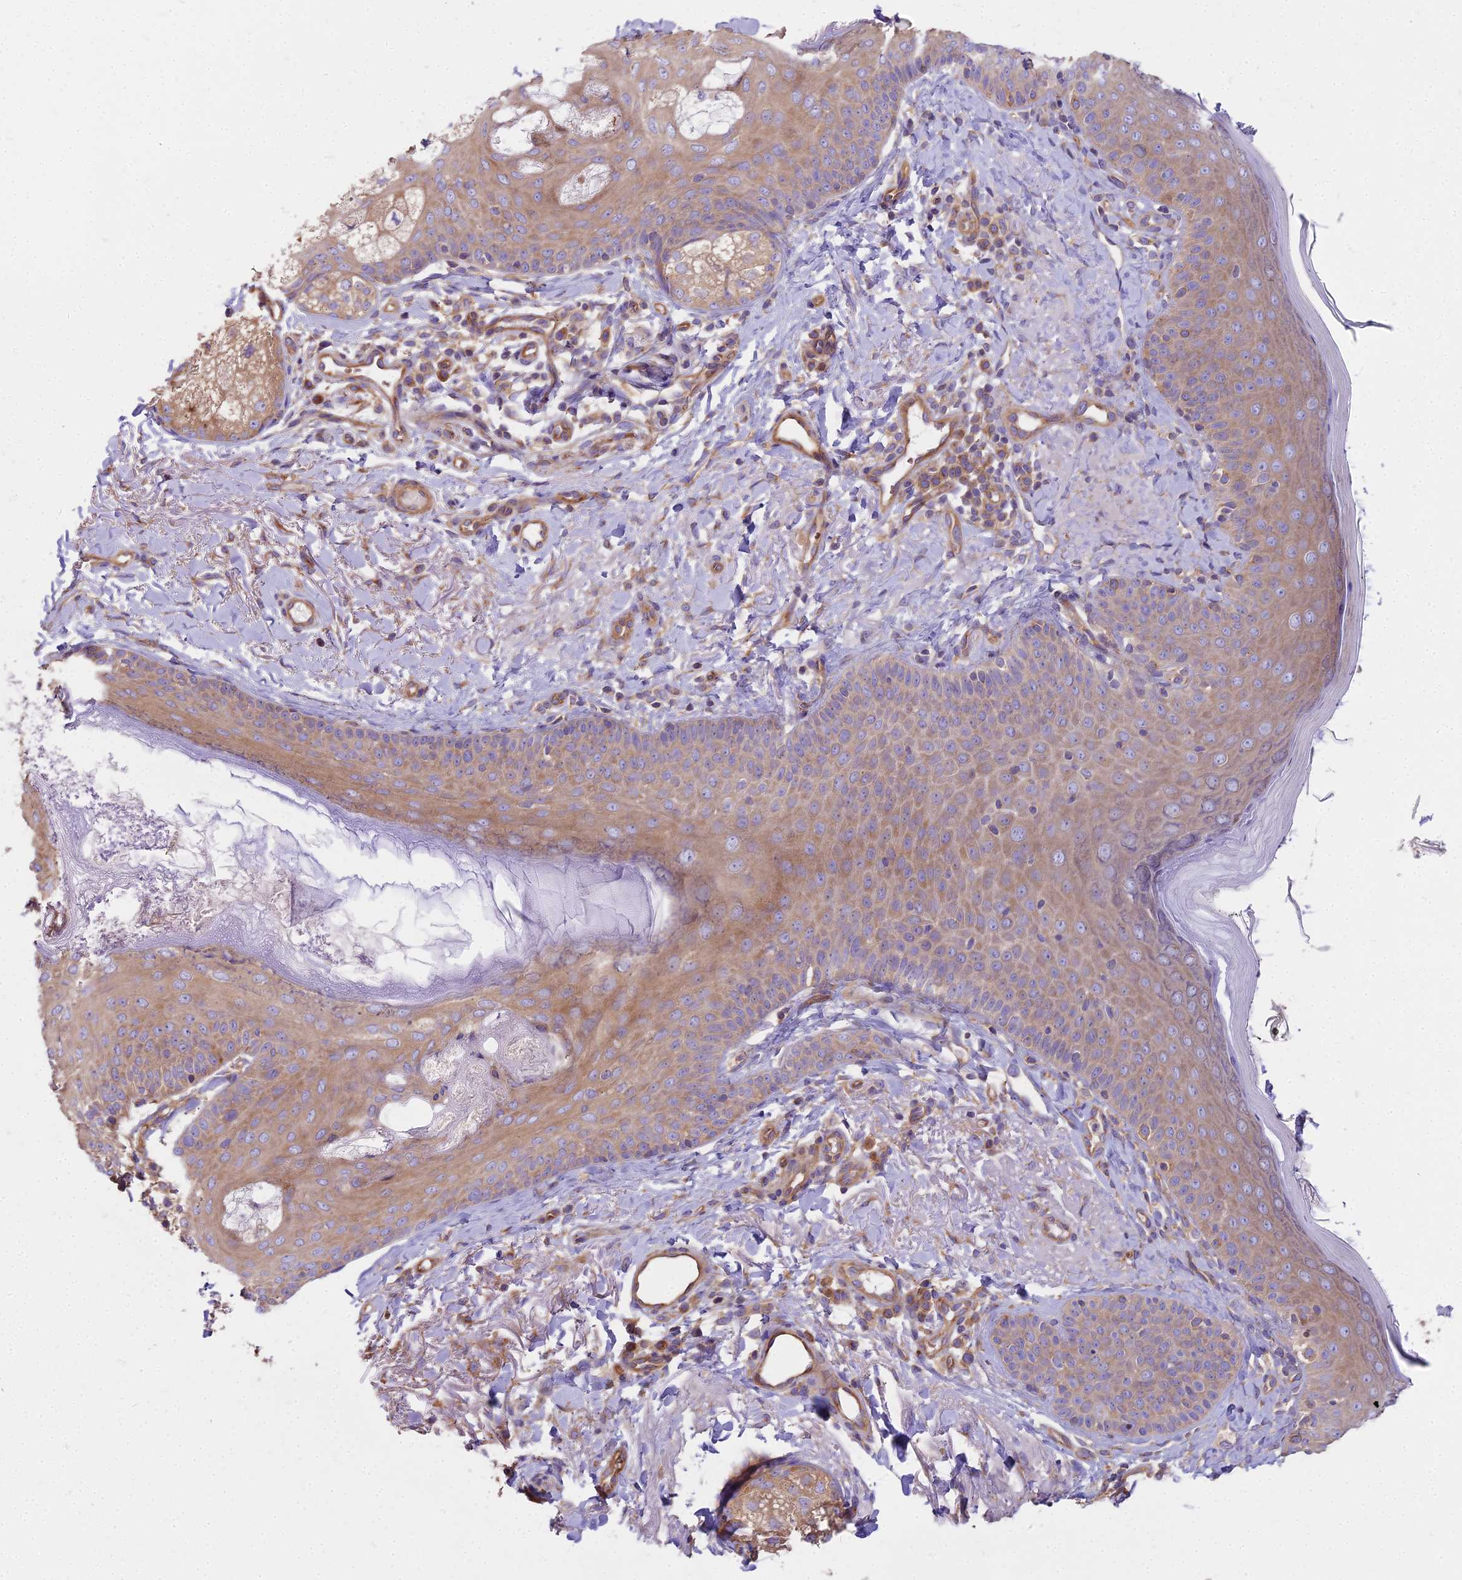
{"staining": {"intensity": "weak", "quantity": ">75%", "location": "cytoplasmic/membranous"}, "tissue": "skin", "cell_type": "Fibroblasts", "image_type": "normal", "snomed": [{"axis": "morphology", "description": "Normal tissue, NOS"}, {"axis": "topography", "description": "Skin"}], "caption": "Immunohistochemical staining of normal skin reveals >75% levels of weak cytoplasmic/membranous protein staining in approximately >75% of fibroblasts.", "gene": "DCTN3", "patient": {"sex": "male", "age": 57}}